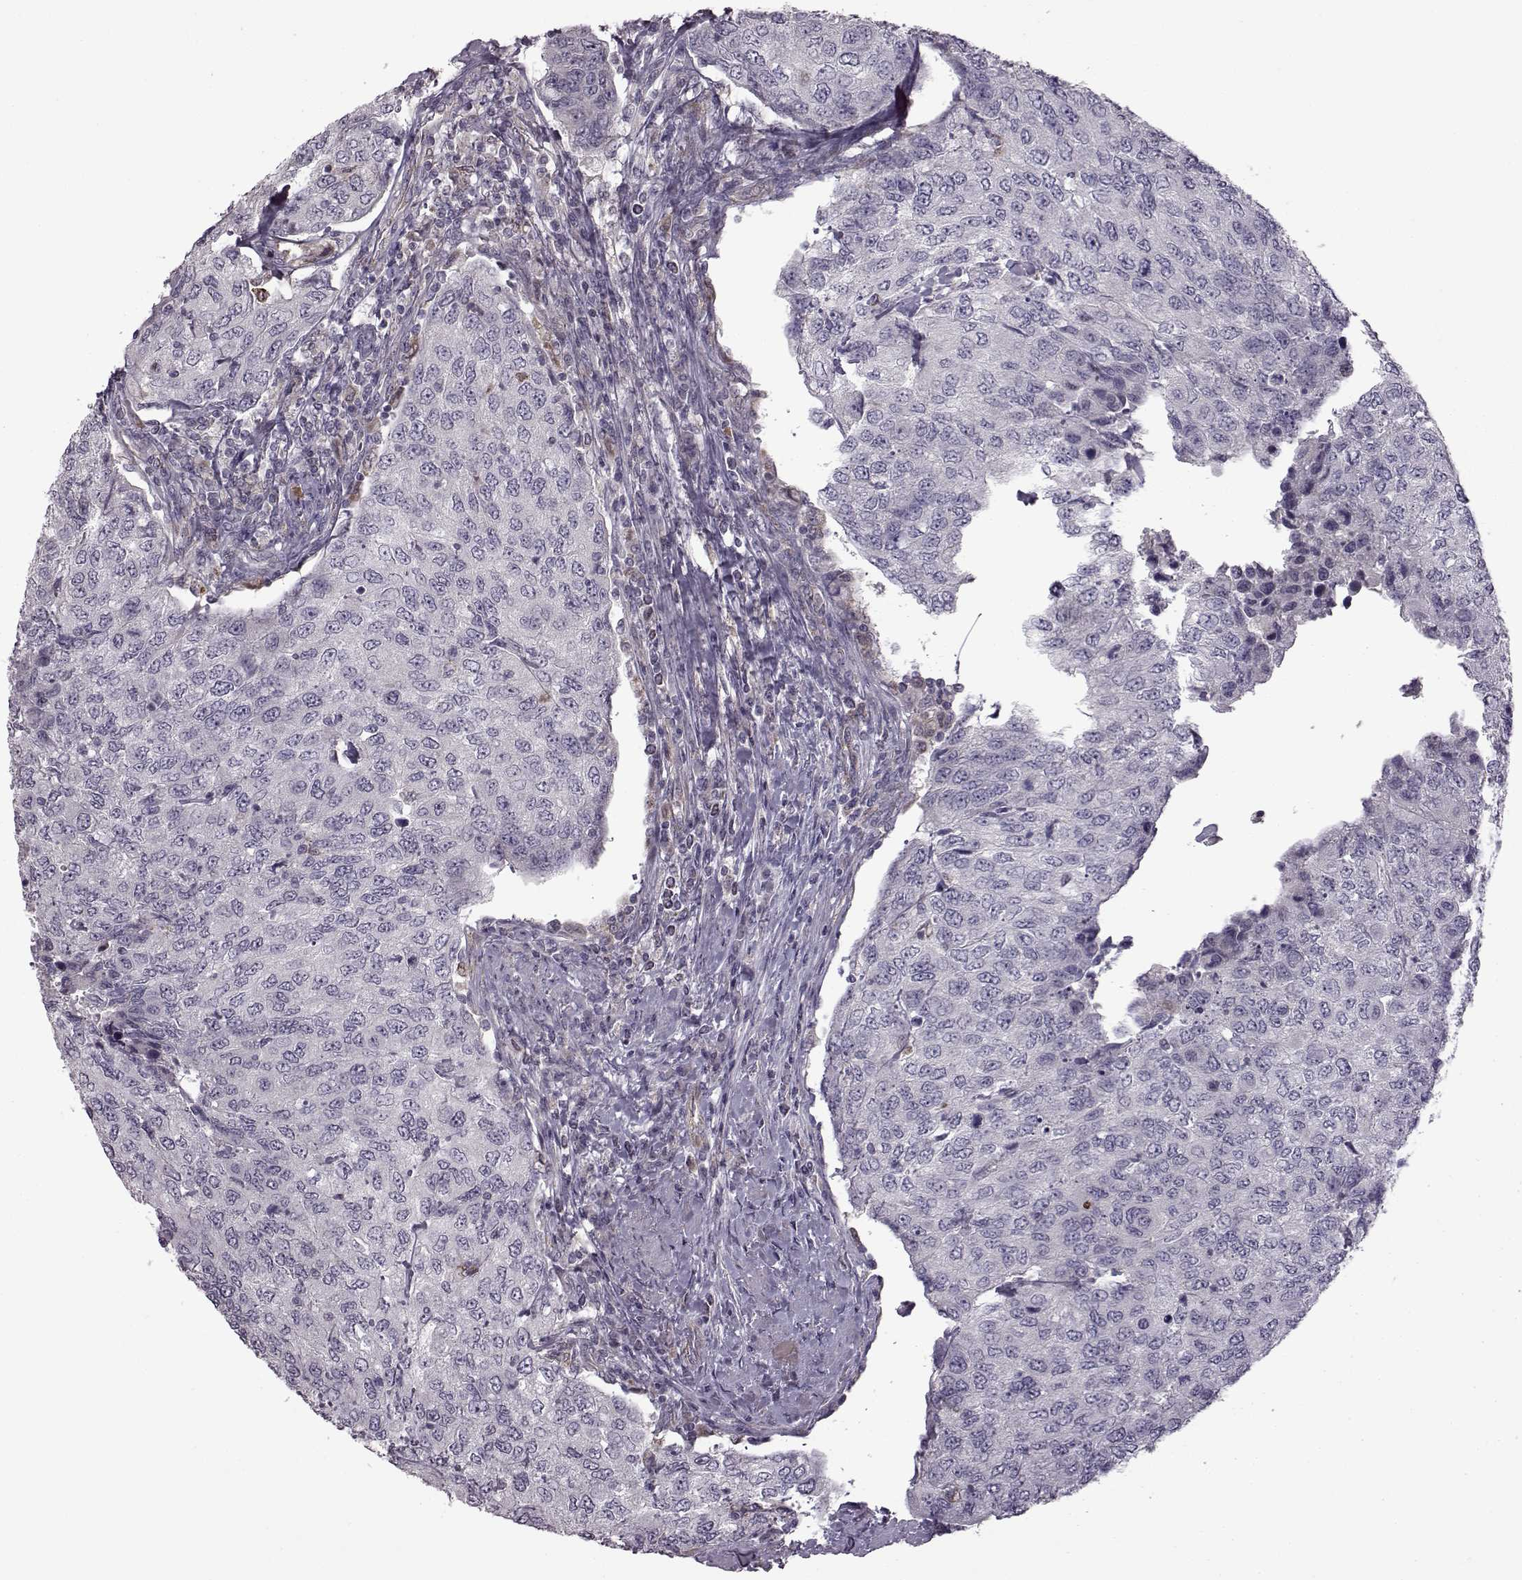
{"staining": {"intensity": "negative", "quantity": "none", "location": "none"}, "tissue": "urothelial cancer", "cell_type": "Tumor cells", "image_type": "cancer", "snomed": [{"axis": "morphology", "description": "Urothelial carcinoma, High grade"}, {"axis": "topography", "description": "Urinary bladder"}], "caption": "Protein analysis of high-grade urothelial carcinoma shows no significant positivity in tumor cells.", "gene": "B3GNT6", "patient": {"sex": "female", "age": 78}}